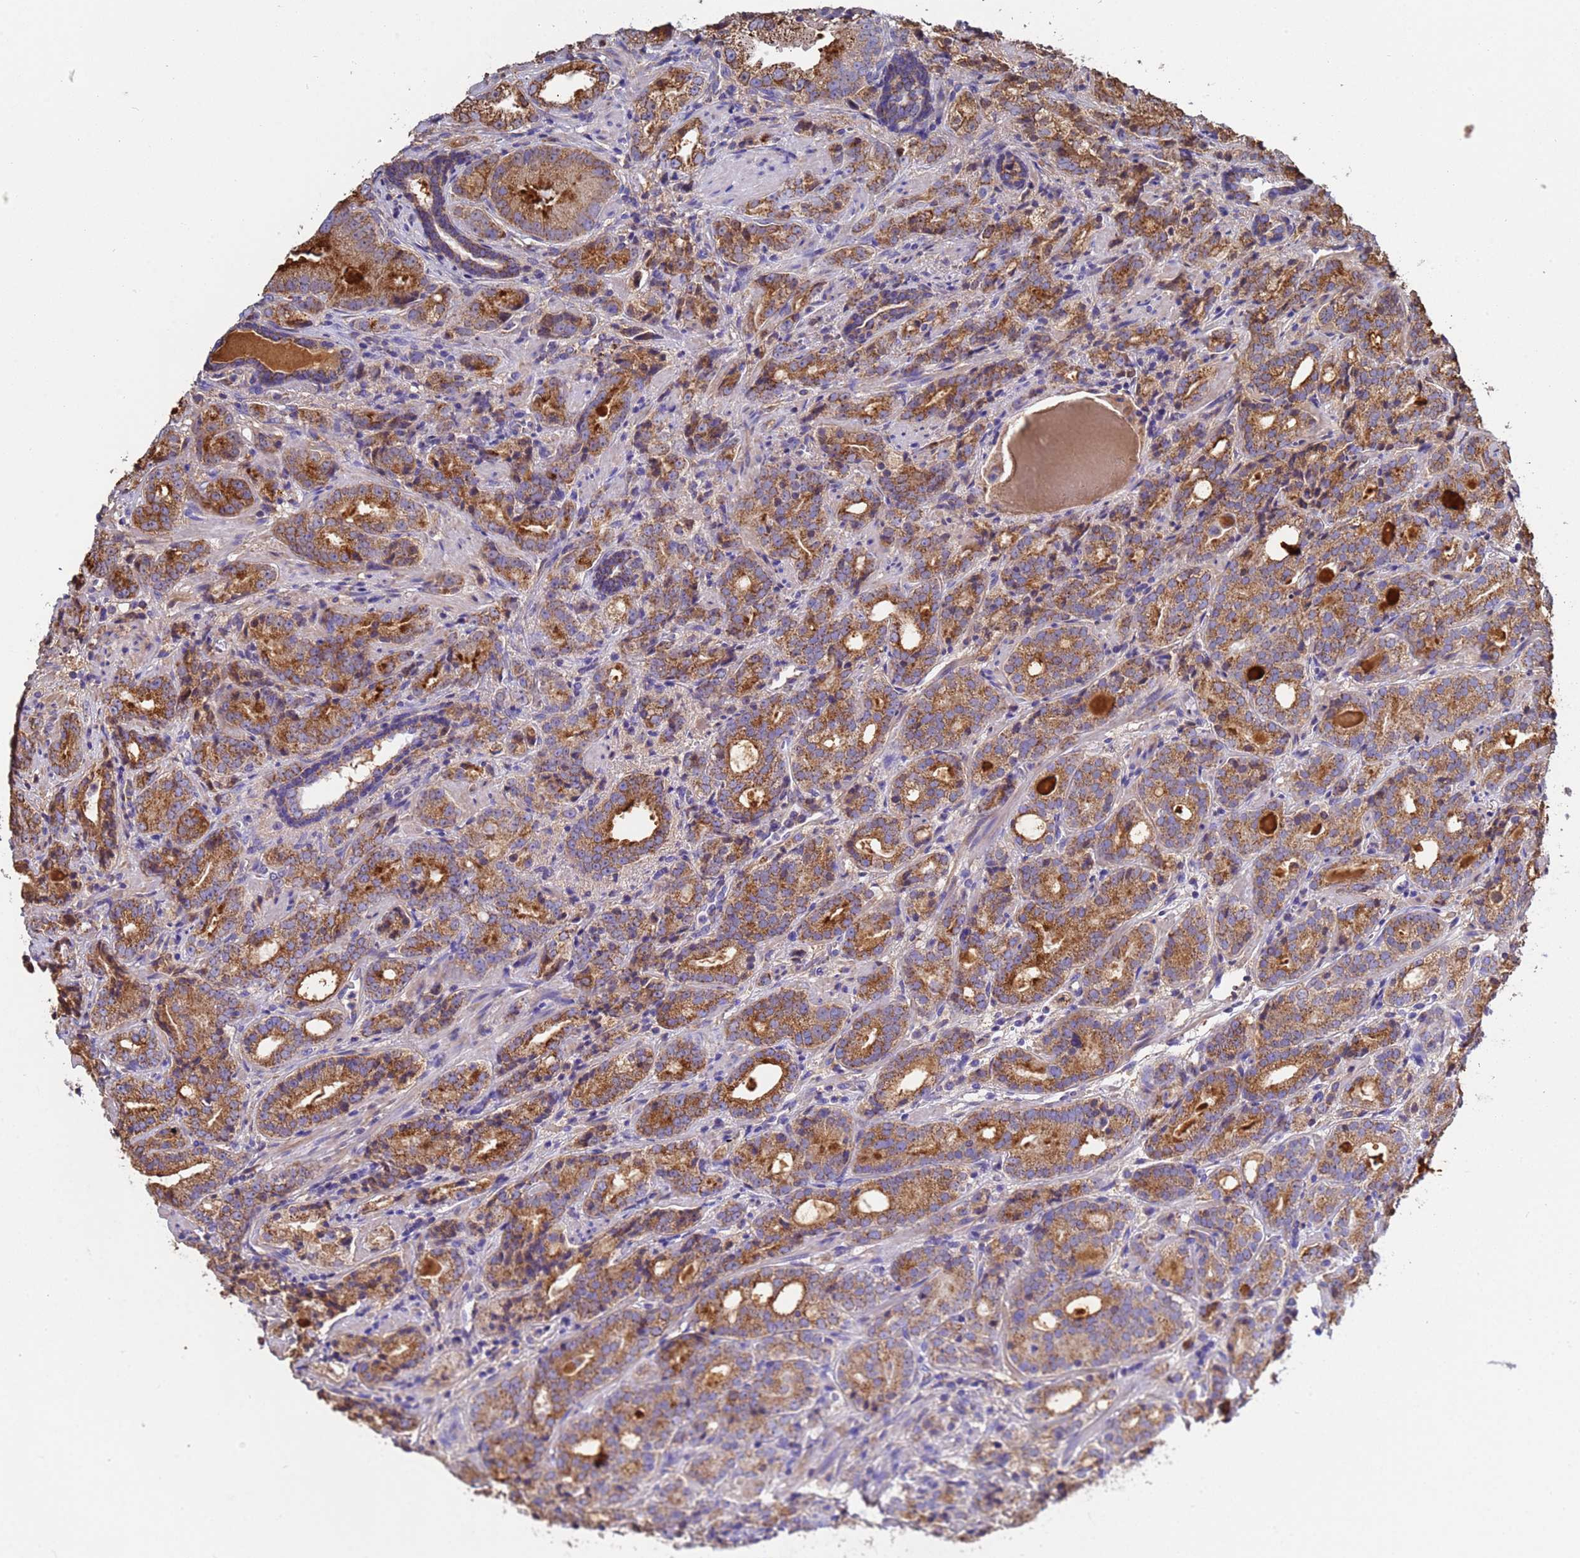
{"staining": {"intensity": "moderate", "quantity": ">75%", "location": "cytoplasmic/membranous"}, "tissue": "prostate cancer", "cell_type": "Tumor cells", "image_type": "cancer", "snomed": [{"axis": "morphology", "description": "Adenocarcinoma, High grade"}, {"axis": "topography", "description": "Prostate"}], "caption": "Tumor cells demonstrate medium levels of moderate cytoplasmic/membranous positivity in about >75% of cells in human adenocarcinoma (high-grade) (prostate).", "gene": "GLUD1", "patient": {"sex": "male", "age": 64}}